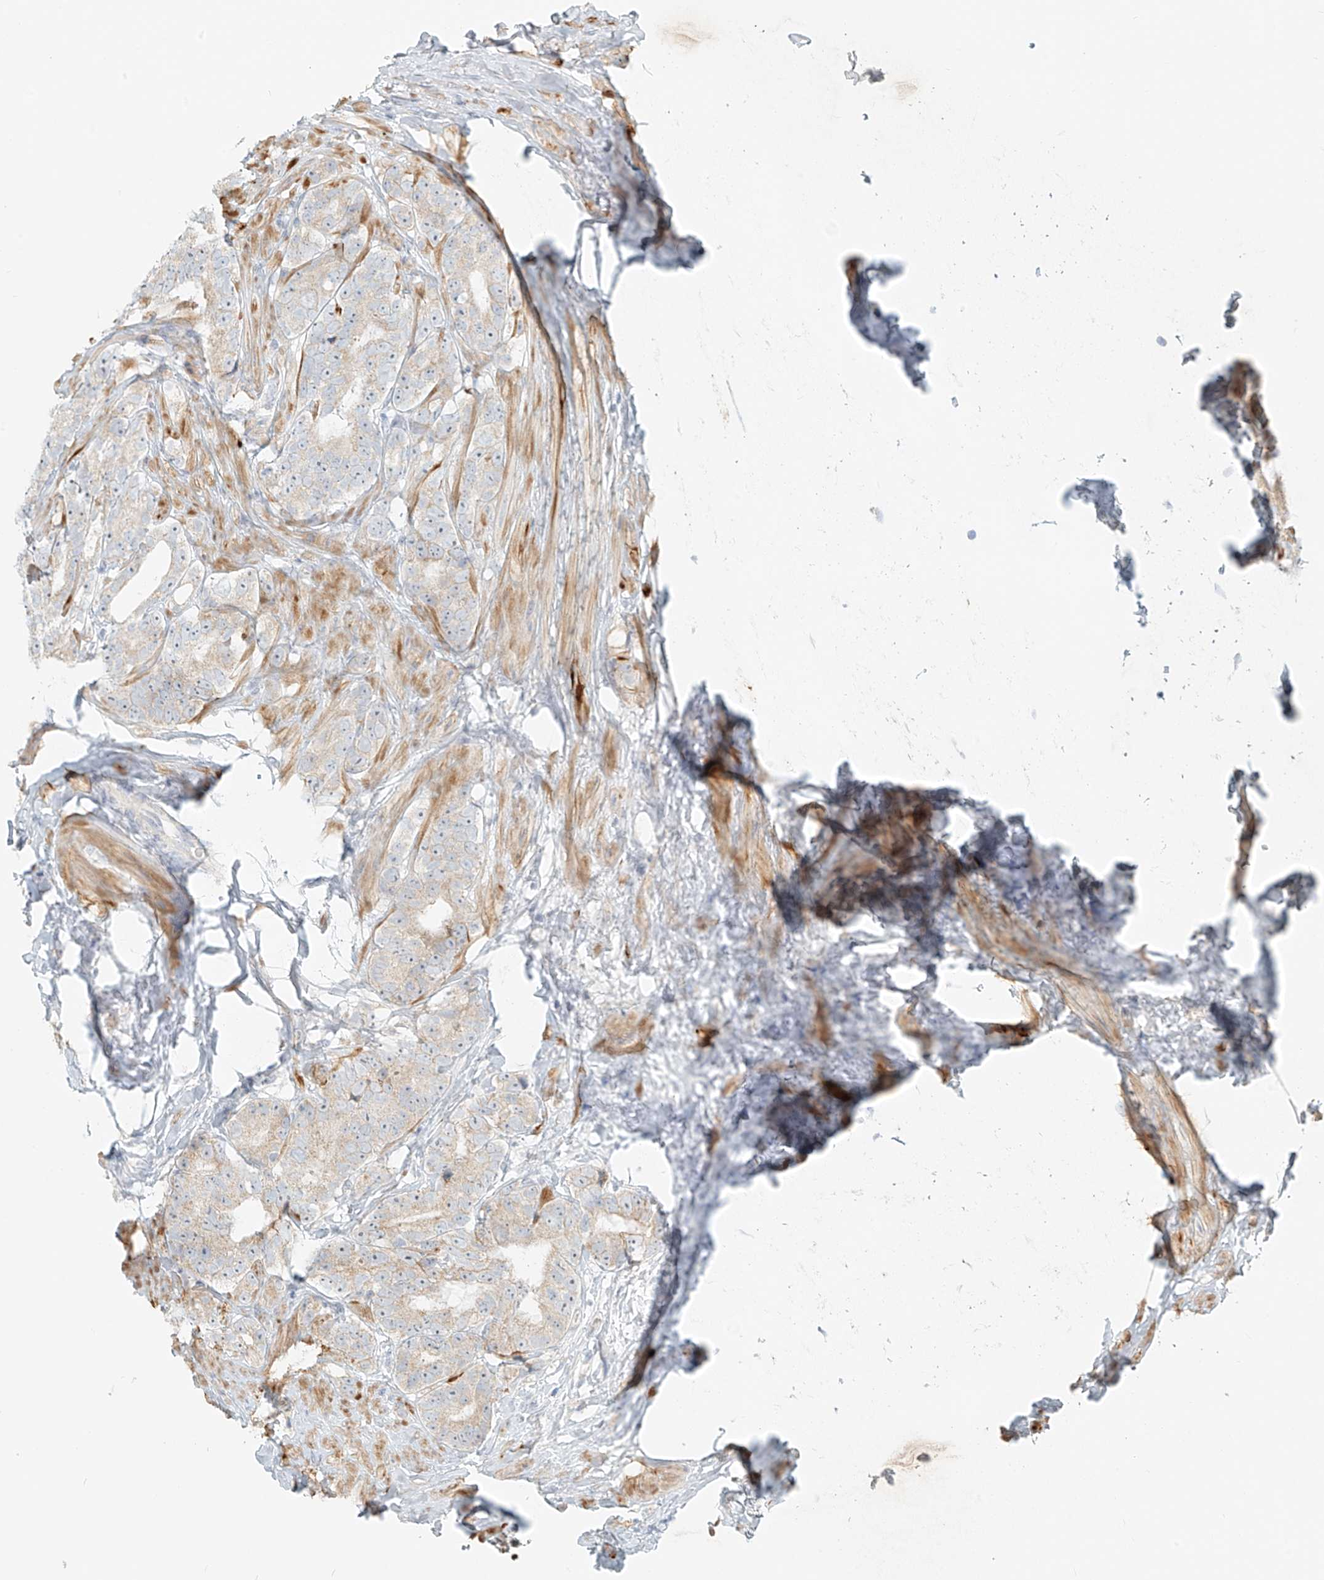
{"staining": {"intensity": "weak", "quantity": "25%-75%", "location": "cytoplasmic/membranous"}, "tissue": "prostate cancer", "cell_type": "Tumor cells", "image_type": "cancer", "snomed": [{"axis": "morphology", "description": "Adenocarcinoma, High grade"}, {"axis": "topography", "description": "Prostate"}], "caption": "Adenocarcinoma (high-grade) (prostate) stained with a brown dye reveals weak cytoplasmic/membranous positive positivity in approximately 25%-75% of tumor cells.", "gene": "UST", "patient": {"sex": "male", "age": 56}}